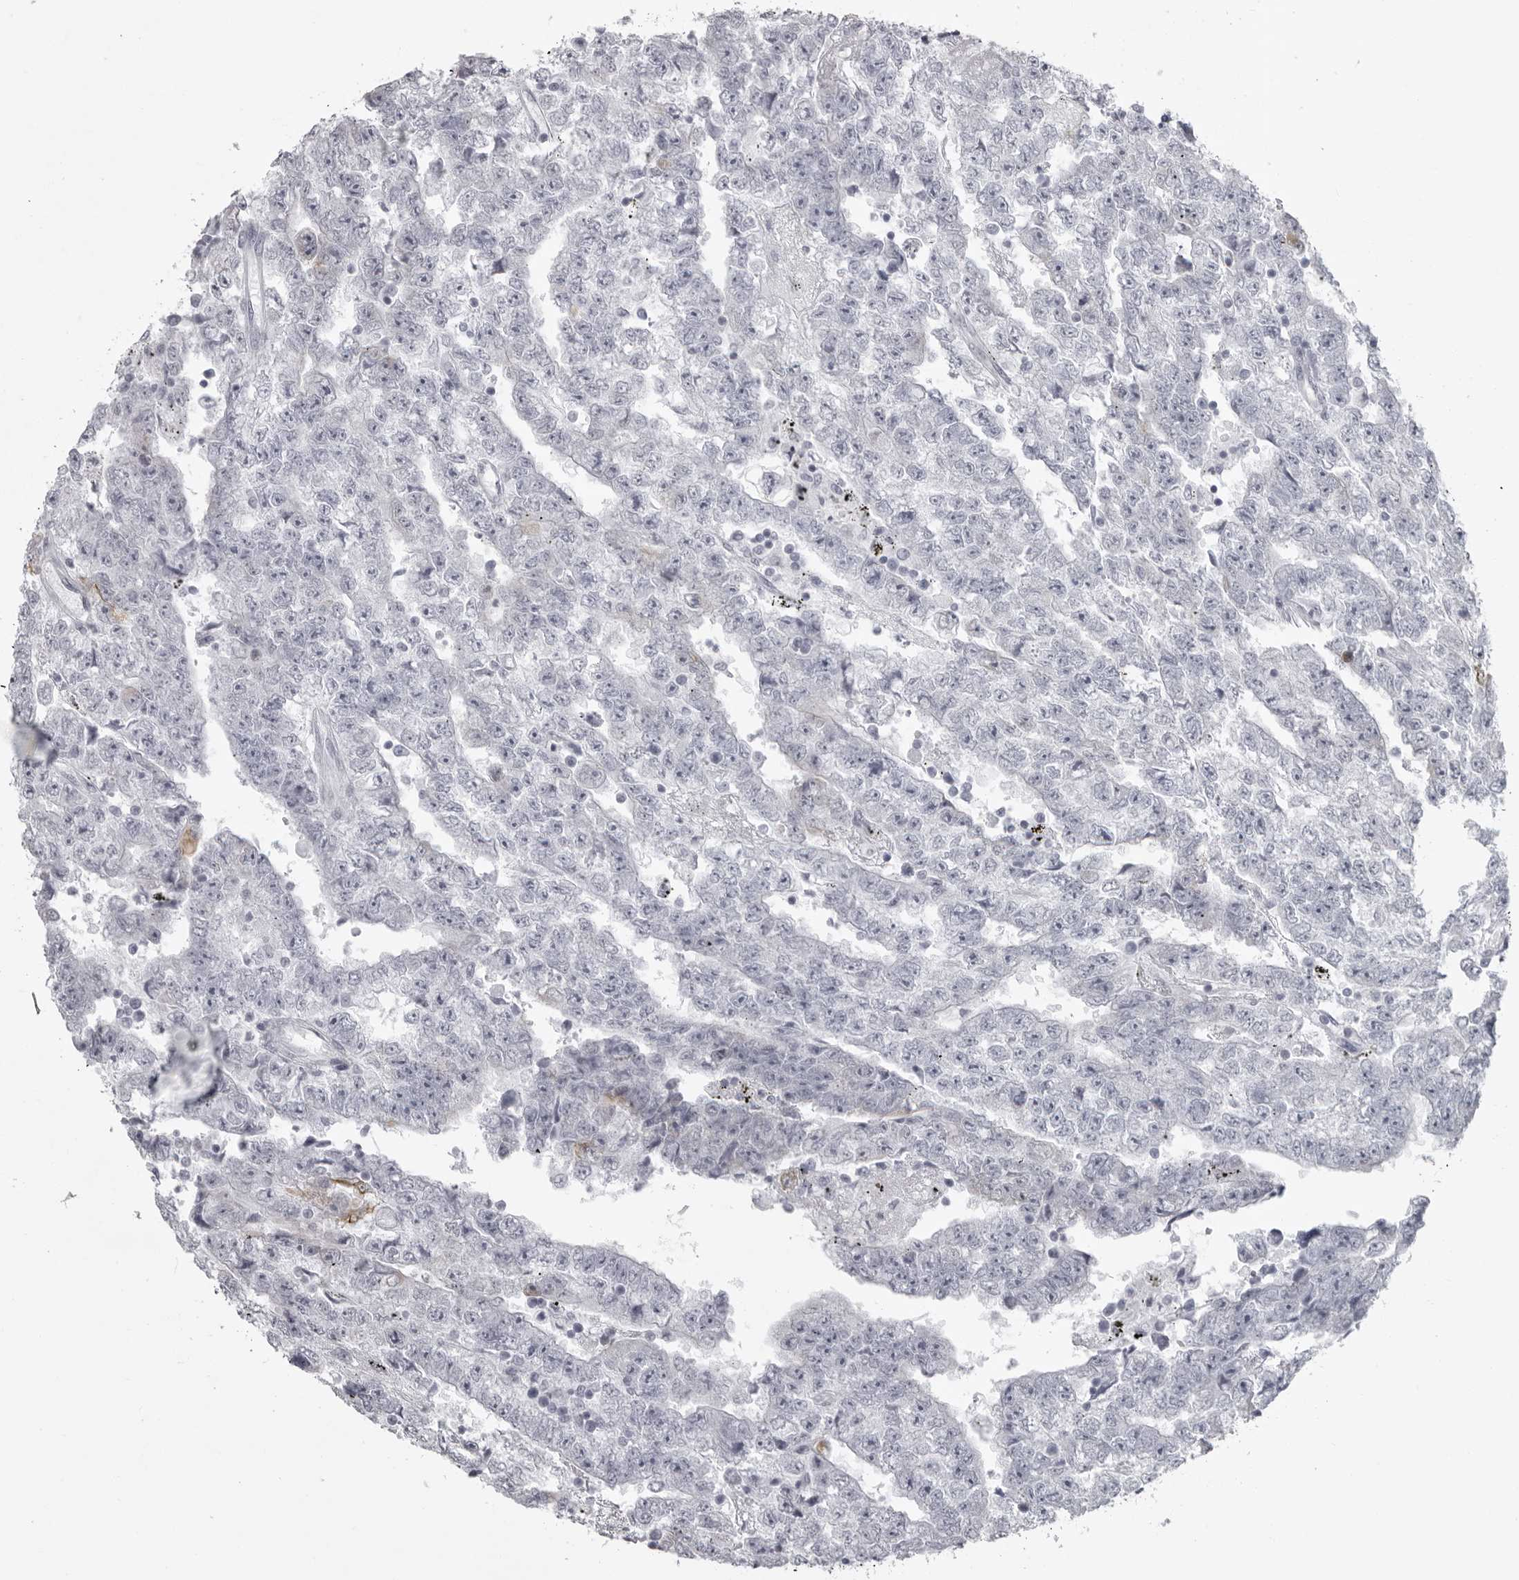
{"staining": {"intensity": "moderate", "quantity": "<25%", "location": "cytoplasmic/membranous"}, "tissue": "testis cancer", "cell_type": "Tumor cells", "image_type": "cancer", "snomed": [{"axis": "morphology", "description": "Carcinoma, Embryonal, NOS"}, {"axis": "topography", "description": "Testis"}], "caption": "Embryonal carcinoma (testis) was stained to show a protein in brown. There is low levels of moderate cytoplasmic/membranous expression in approximately <25% of tumor cells.", "gene": "UROD", "patient": {"sex": "male", "age": 25}}